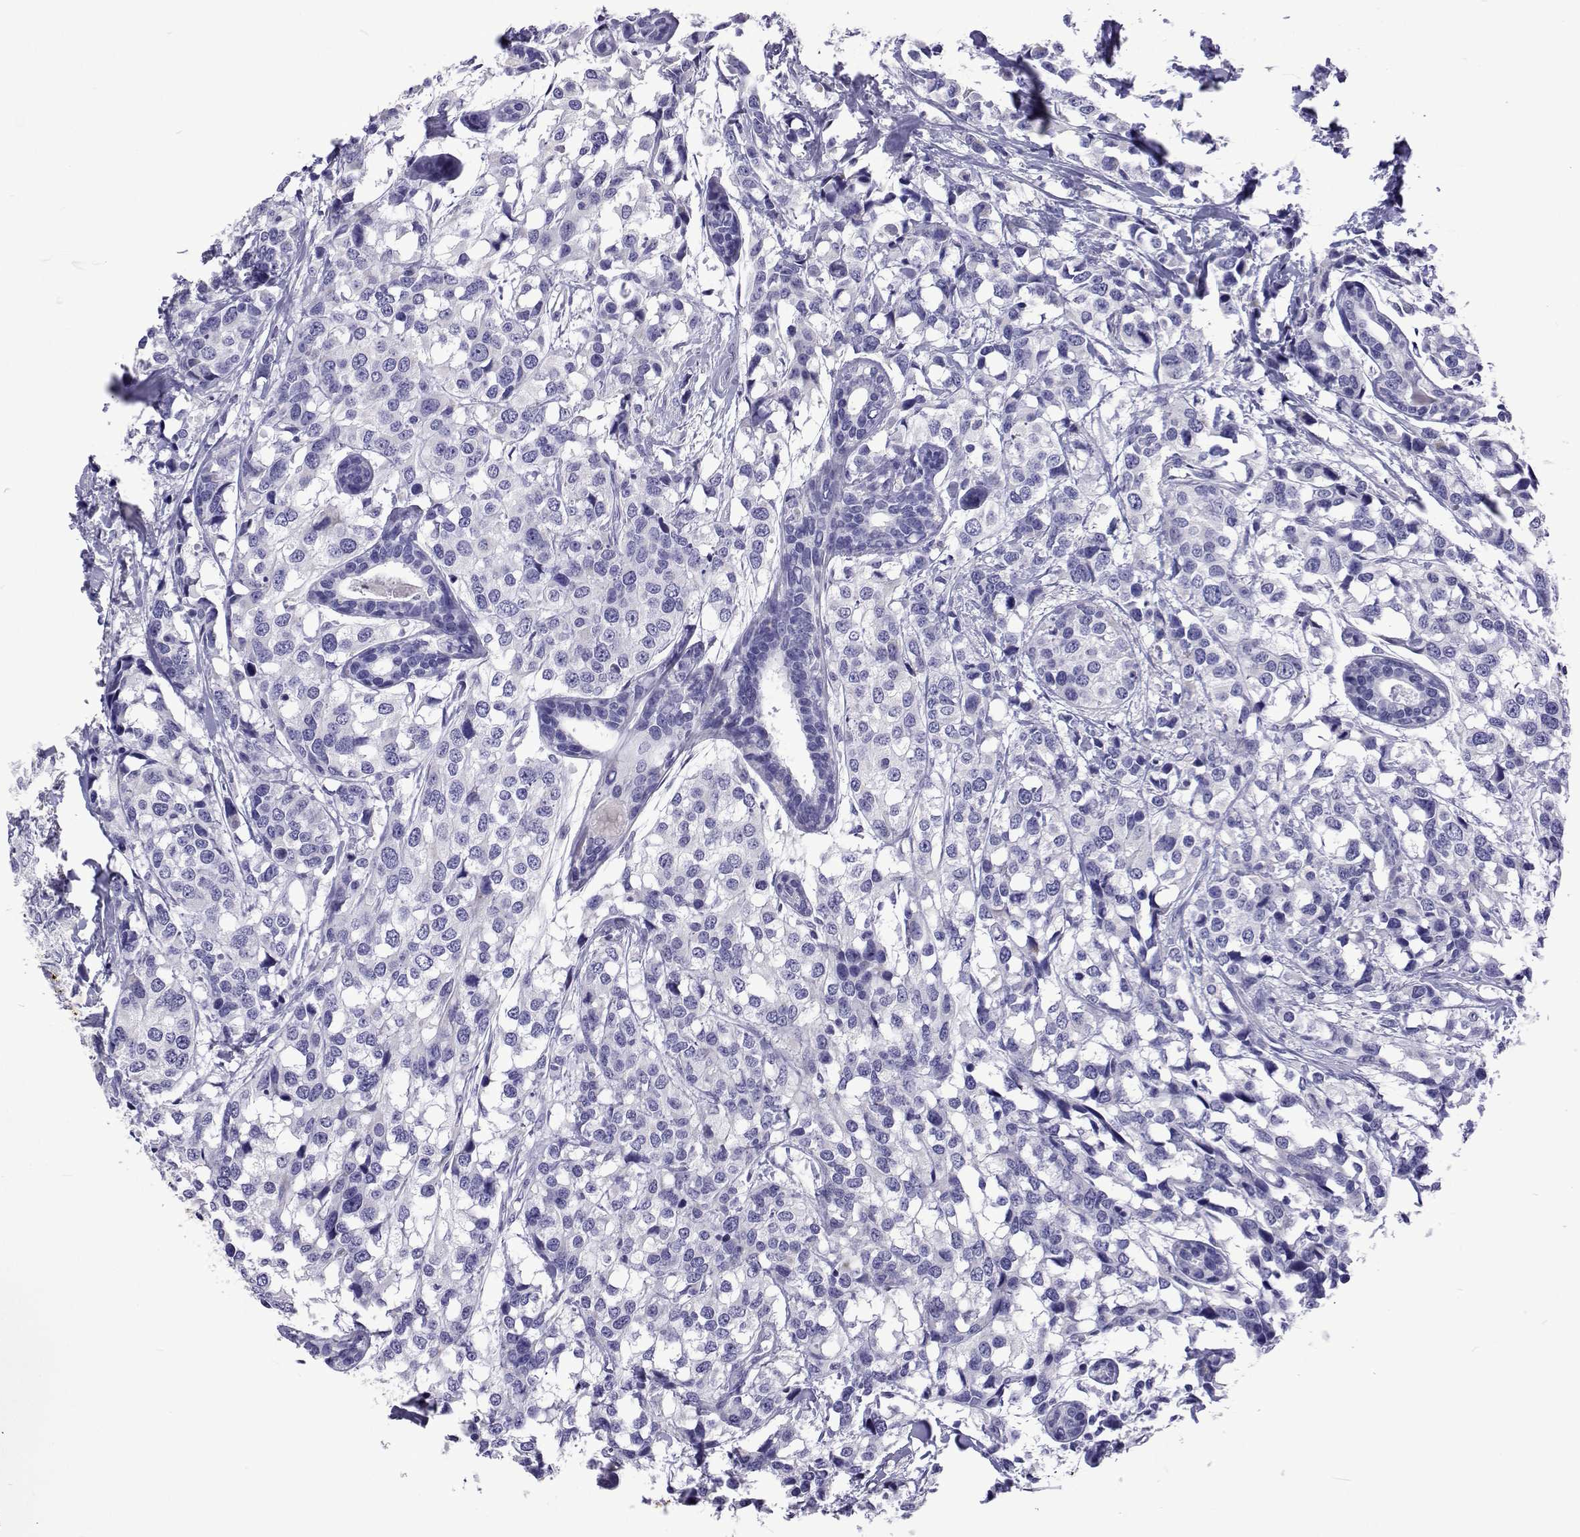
{"staining": {"intensity": "negative", "quantity": "none", "location": "none"}, "tissue": "breast cancer", "cell_type": "Tumor cells", "image_type": "cancer", "snomed": [{"axis": "morphology", "description": "Lobular carcinoma"}, {"axis": "topography", "description": "Breast"}], "caption": "There is no significant expression in tumor cells of breast cancer. (DAB IHC, high magnification).", "gene": "UMODL1", "patient": {"sex": "female", "age": 59}}